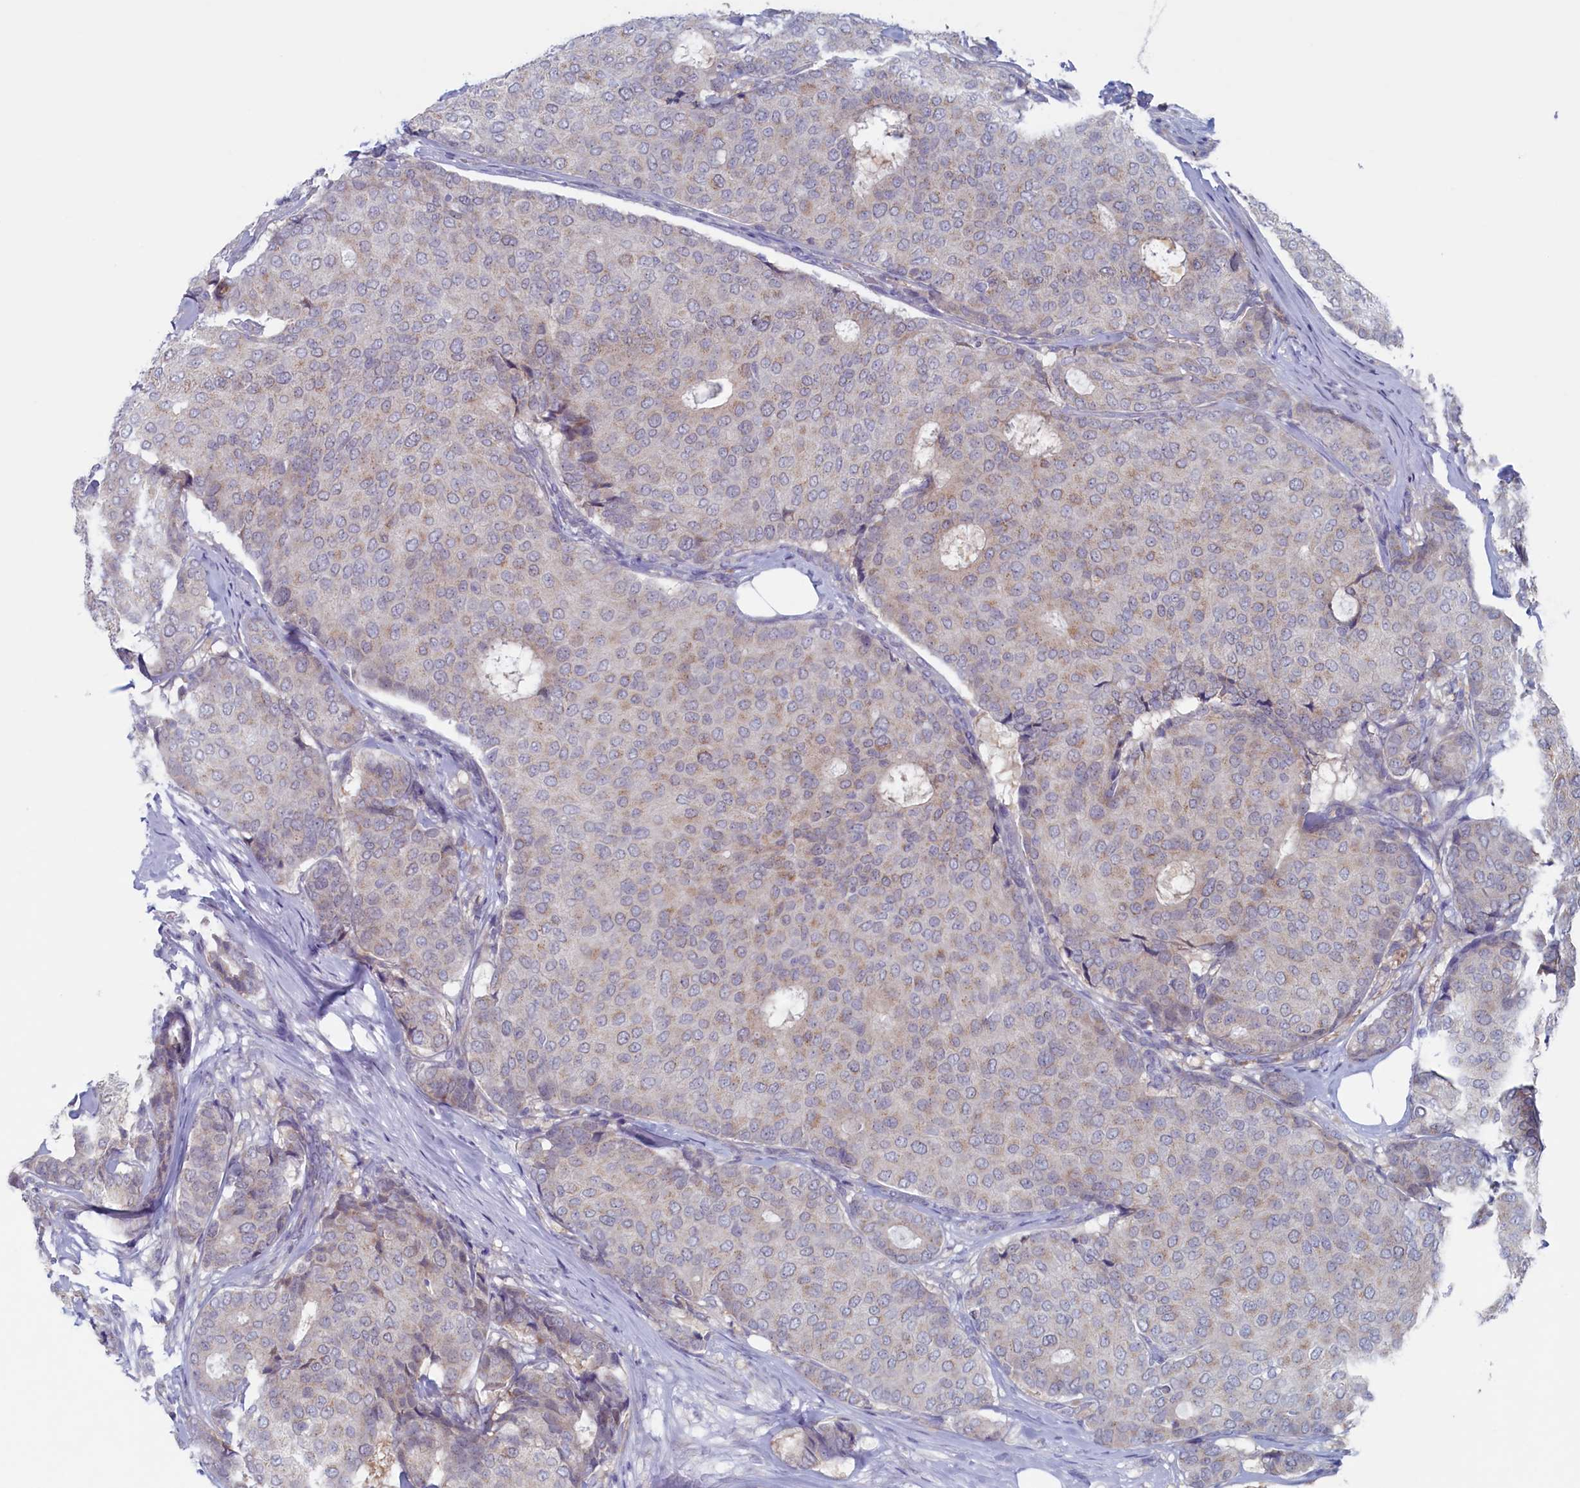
{"staining": {"intensity": "weak", "quantity": "<25%", "location": "cytoplasmic/membranous"}, "tissue": "breast cancer", "cell_type": "Tumor cells", "image_type": "cancer", "snomed": [{"axis": "morphology", "description": "Duct carcinoma"}, {"axis": "topography", "description": "Breast"}], "caption": "Tumor cells are negative for brown protein staining in breast cancer (infiltrating ductal carcinoma).", "gene": "WDR76", "patient": {"sex": "female", "age": 75}}